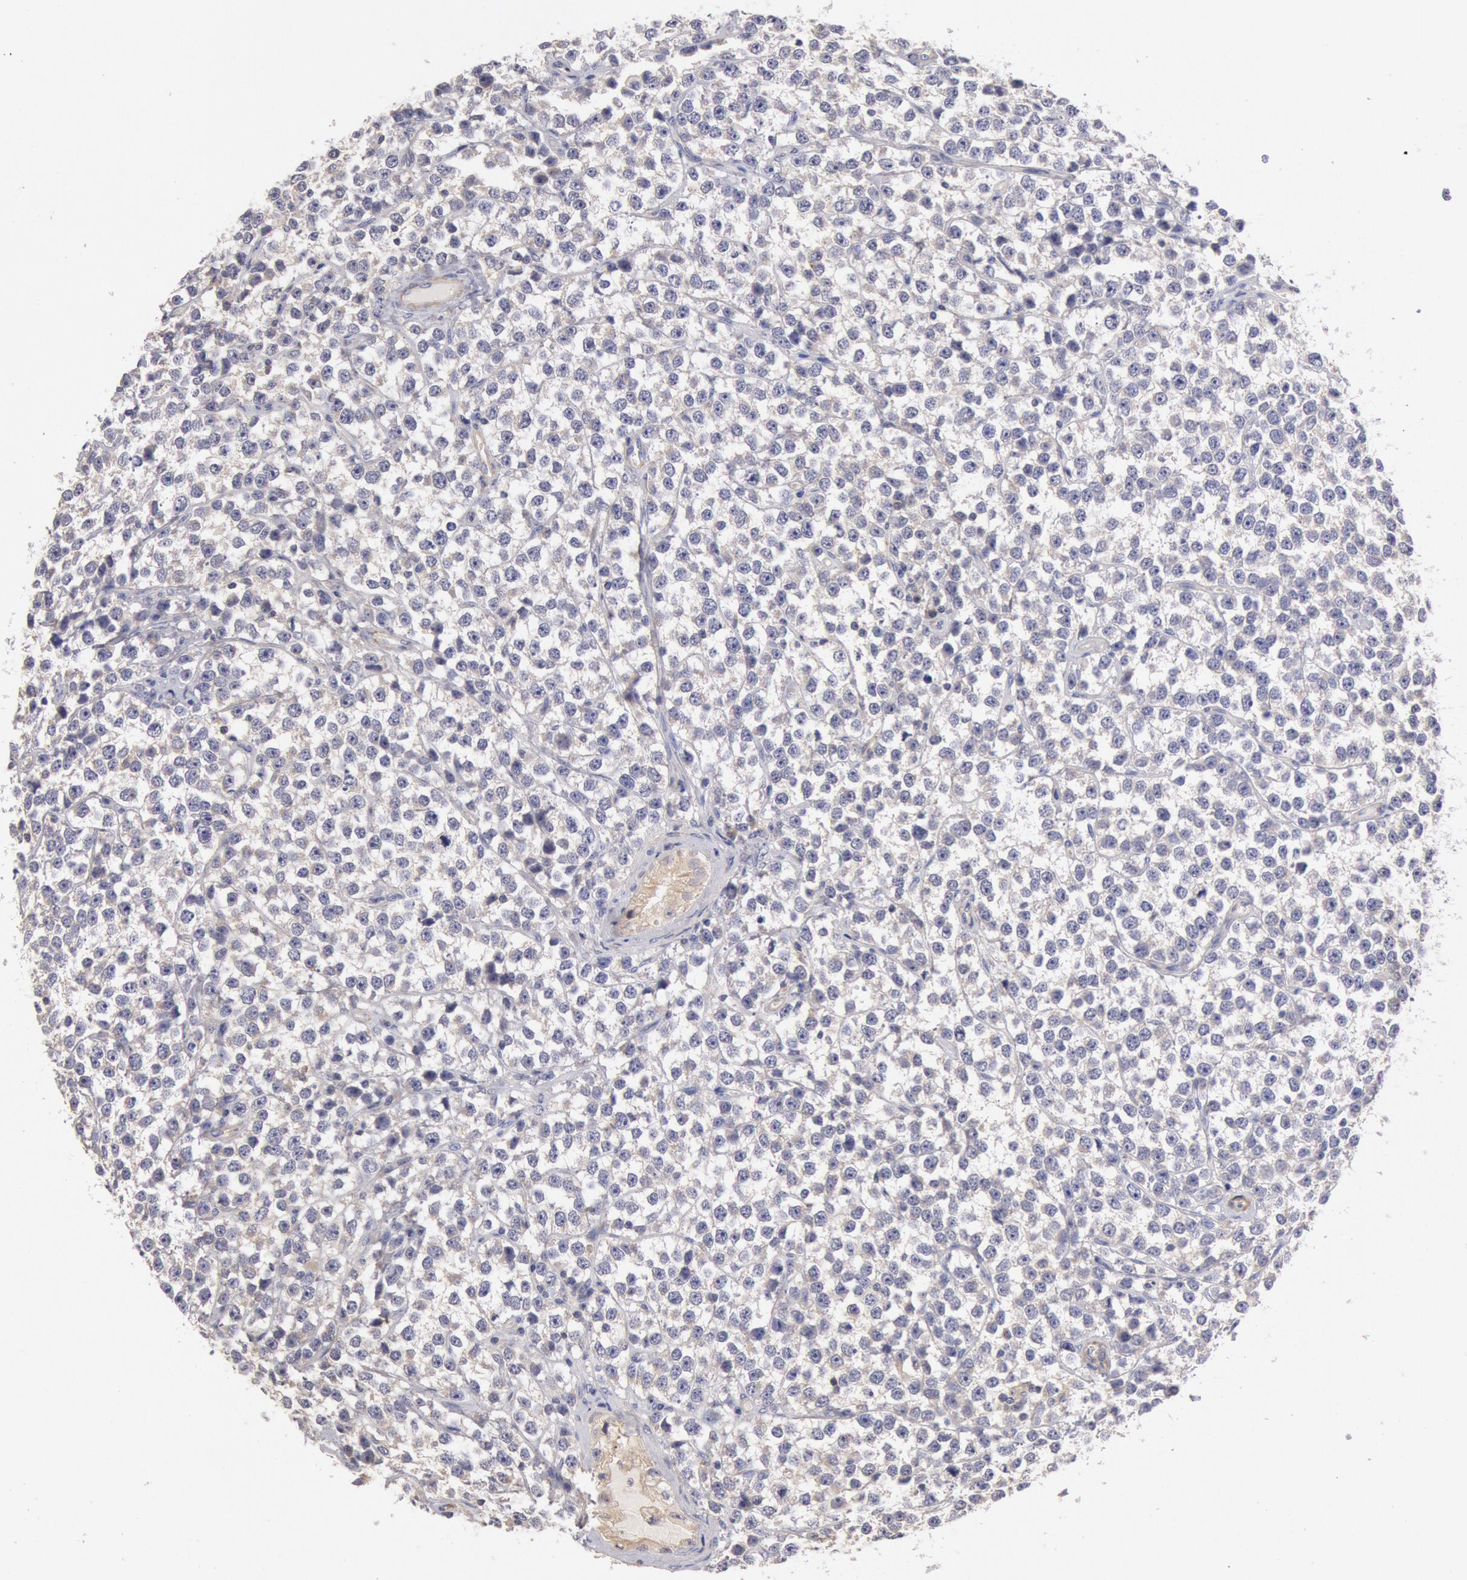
{"staining": {"intensity": "weak", "quantity": "<25%", "location": "cytoplasmic/membranous"}, "tissue": "testis cancer", "cell_type": "Tumor cells", "image_type": "cancer", "snomed": [{"axis": "morphology", "description": "Seminoma, NOS"}, {"axis": "topography", "description": "Testis"}], "caption": "Immunohistochemistry (IHC) of testis seminoma reveals no expression in tumor cells. (DAB (3,3'-diaminobenzidine) immunohistochemistry visualized using brightfield microscopy, high magnification).", "gene": "TMED8", "patient": {"sex": "male", "age": 25}}